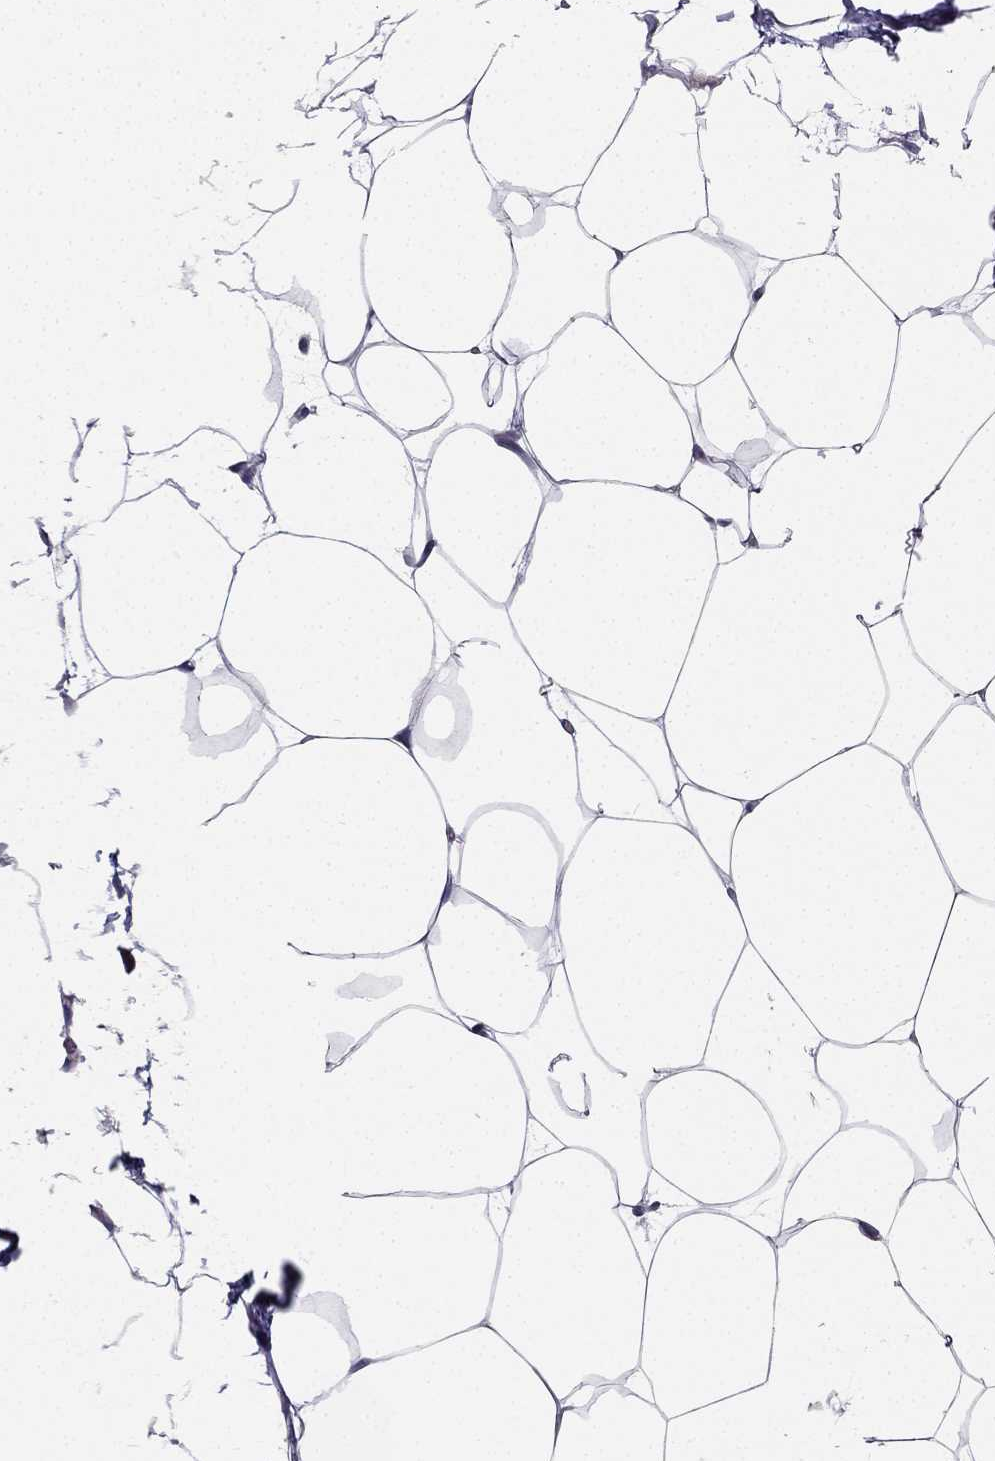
{"staining": {"intensity": "negative", "quantity": "none", "location": "none"}, "tissue": "adipose tissue", "cell_type": "Adipocytes", "image_type": "normal", "snomed": [{"axis": "morphology", "description": "Normal tissue, NOS"}, {"axis": "topography", "description": "Adipose tissue"}], "caption": "Protein analysis of normal adipose tissue shows no significant expression in adipocytes.", "gene": "CHST8", "patient": {"sex": "male", "age": 57}}